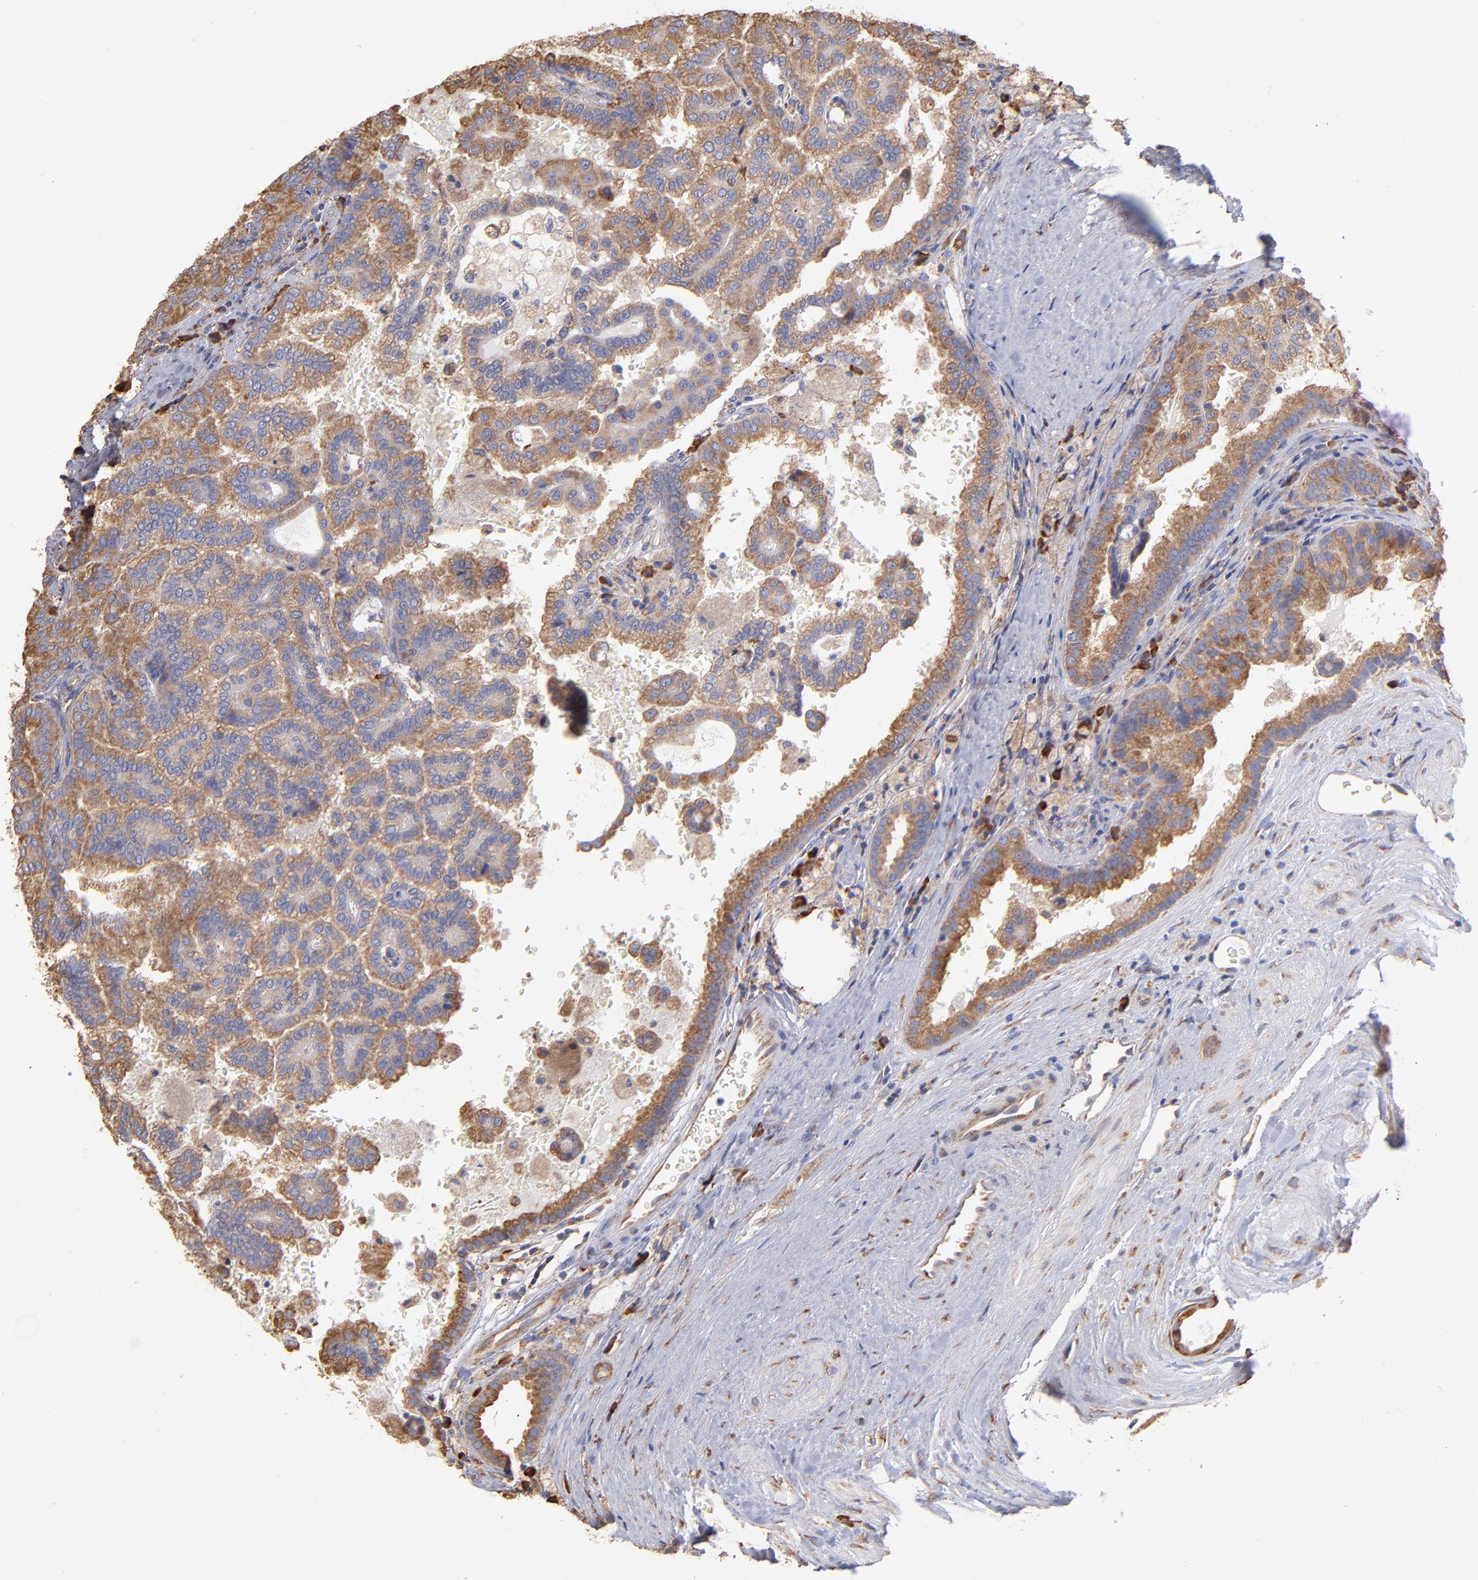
{"staining": {"intensity": "moderate", "quantity": ">75%", "location": "cytoplasmic/membranous"}, "tissue": "renal cancer", "cell_type": "Tumor cells", "image_type": "cancer", "snomed": [{"axis": "morphology", "description": "Adenocarcinoma, NOS"}, {"axis": "topography", "description": "Kidney"}], "caption": "High-power microscopy captured an immunohistochemistry histopathology image of renal adenocarcinoma, revealing moderate cytoplasmic/membranous expression in about >75% of tumor cells.", "gene": "RPL9", "patient": {"sex": "male", "age": 61}}